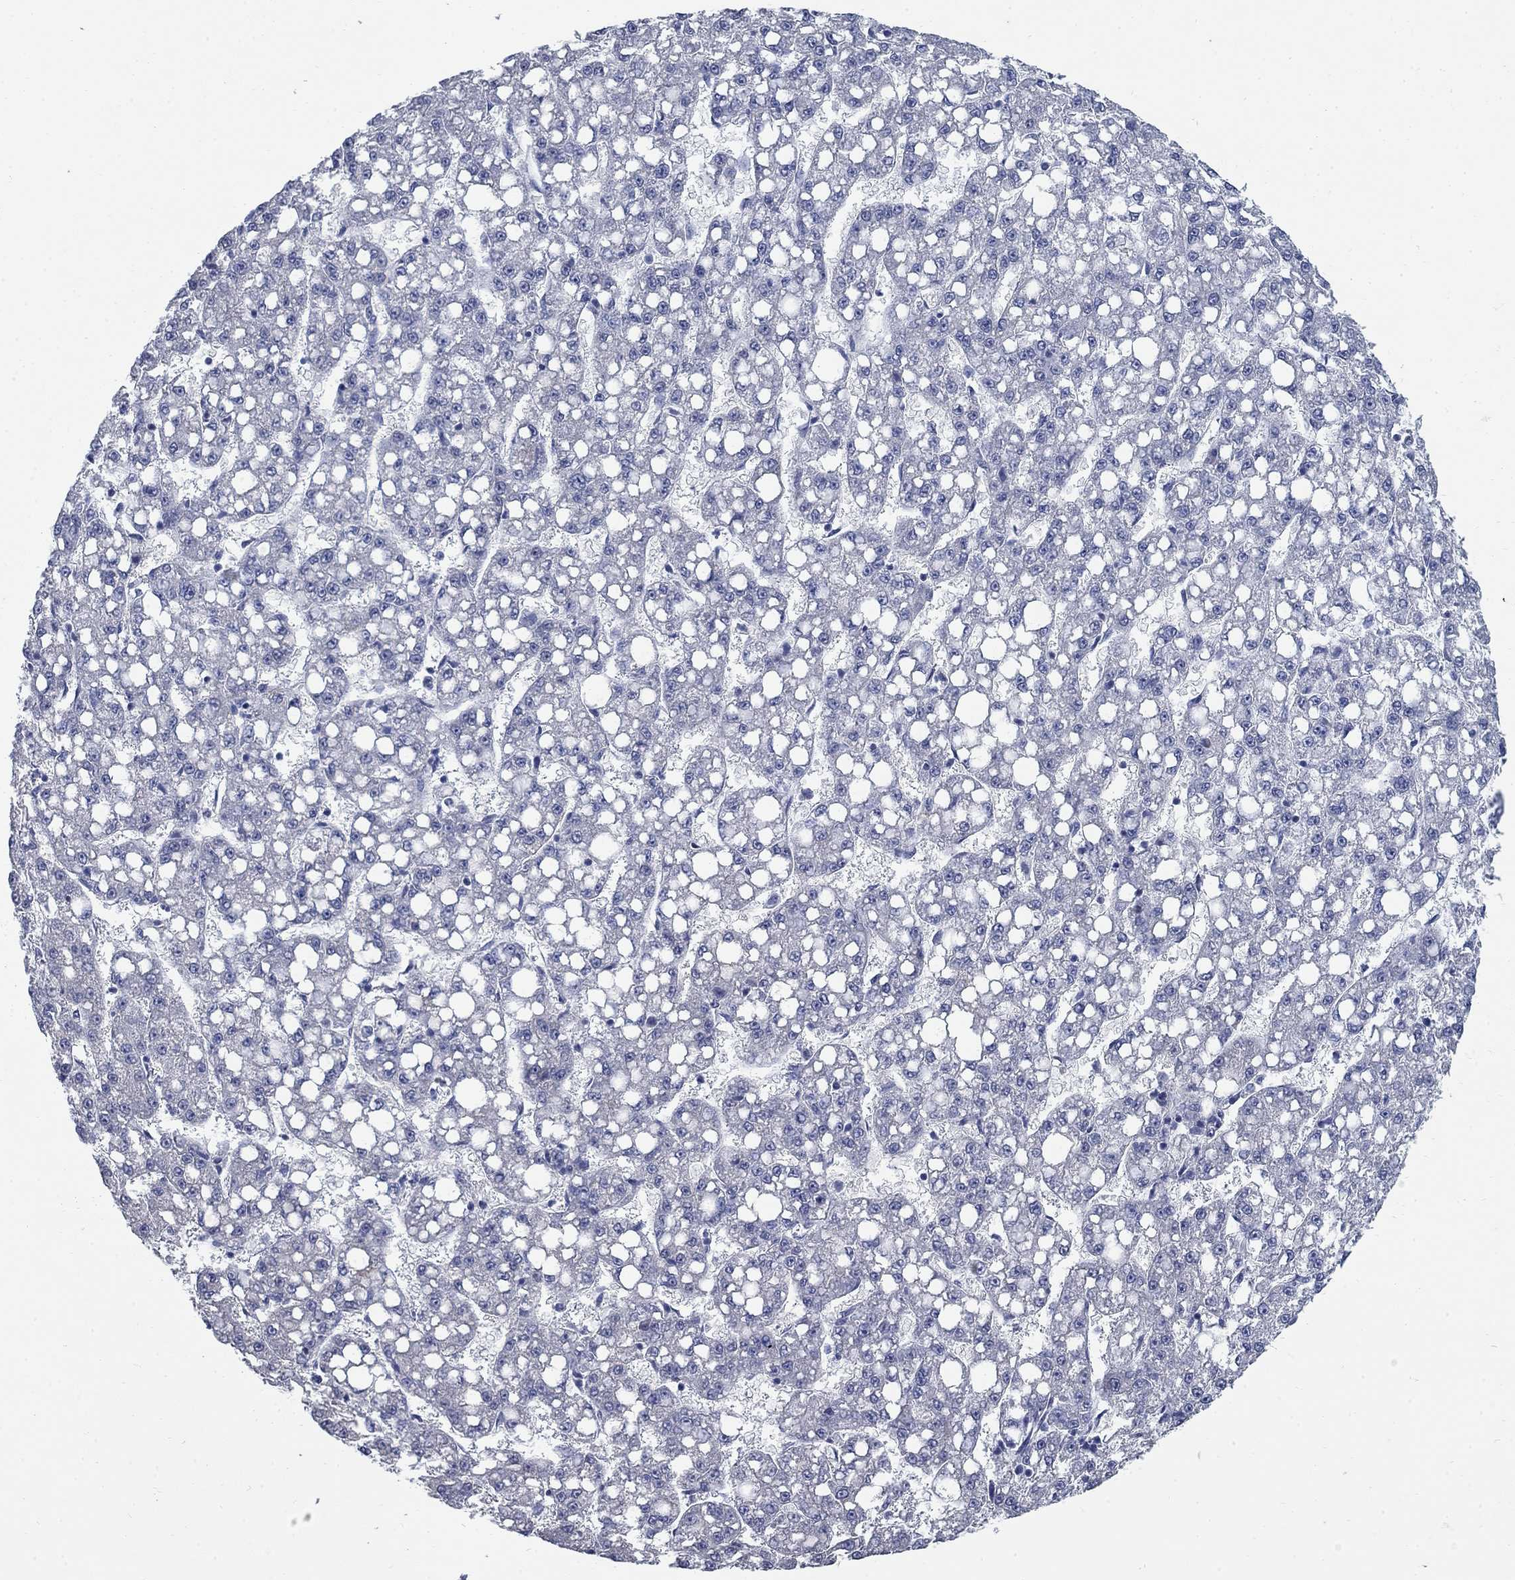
{"staining": {"intensity": "negative", "quantity": "none", "location": "none"}, "tissue": "liver cancer", "cell_type": "Tumor cells", "image_type": "cancer", "snomed": [{"axis": "morphology", "description": "Carcinoma, Hepatocellular, NOS"}, {"axis": "topography", "description": "Liver"}], "caption": "This is an IHC micrograph of liver cancer (hepatocellular carcinoma). There is no staining in tumor cells.", "gene": "DNER", "patient": {"sex": "female", "age": 65}}